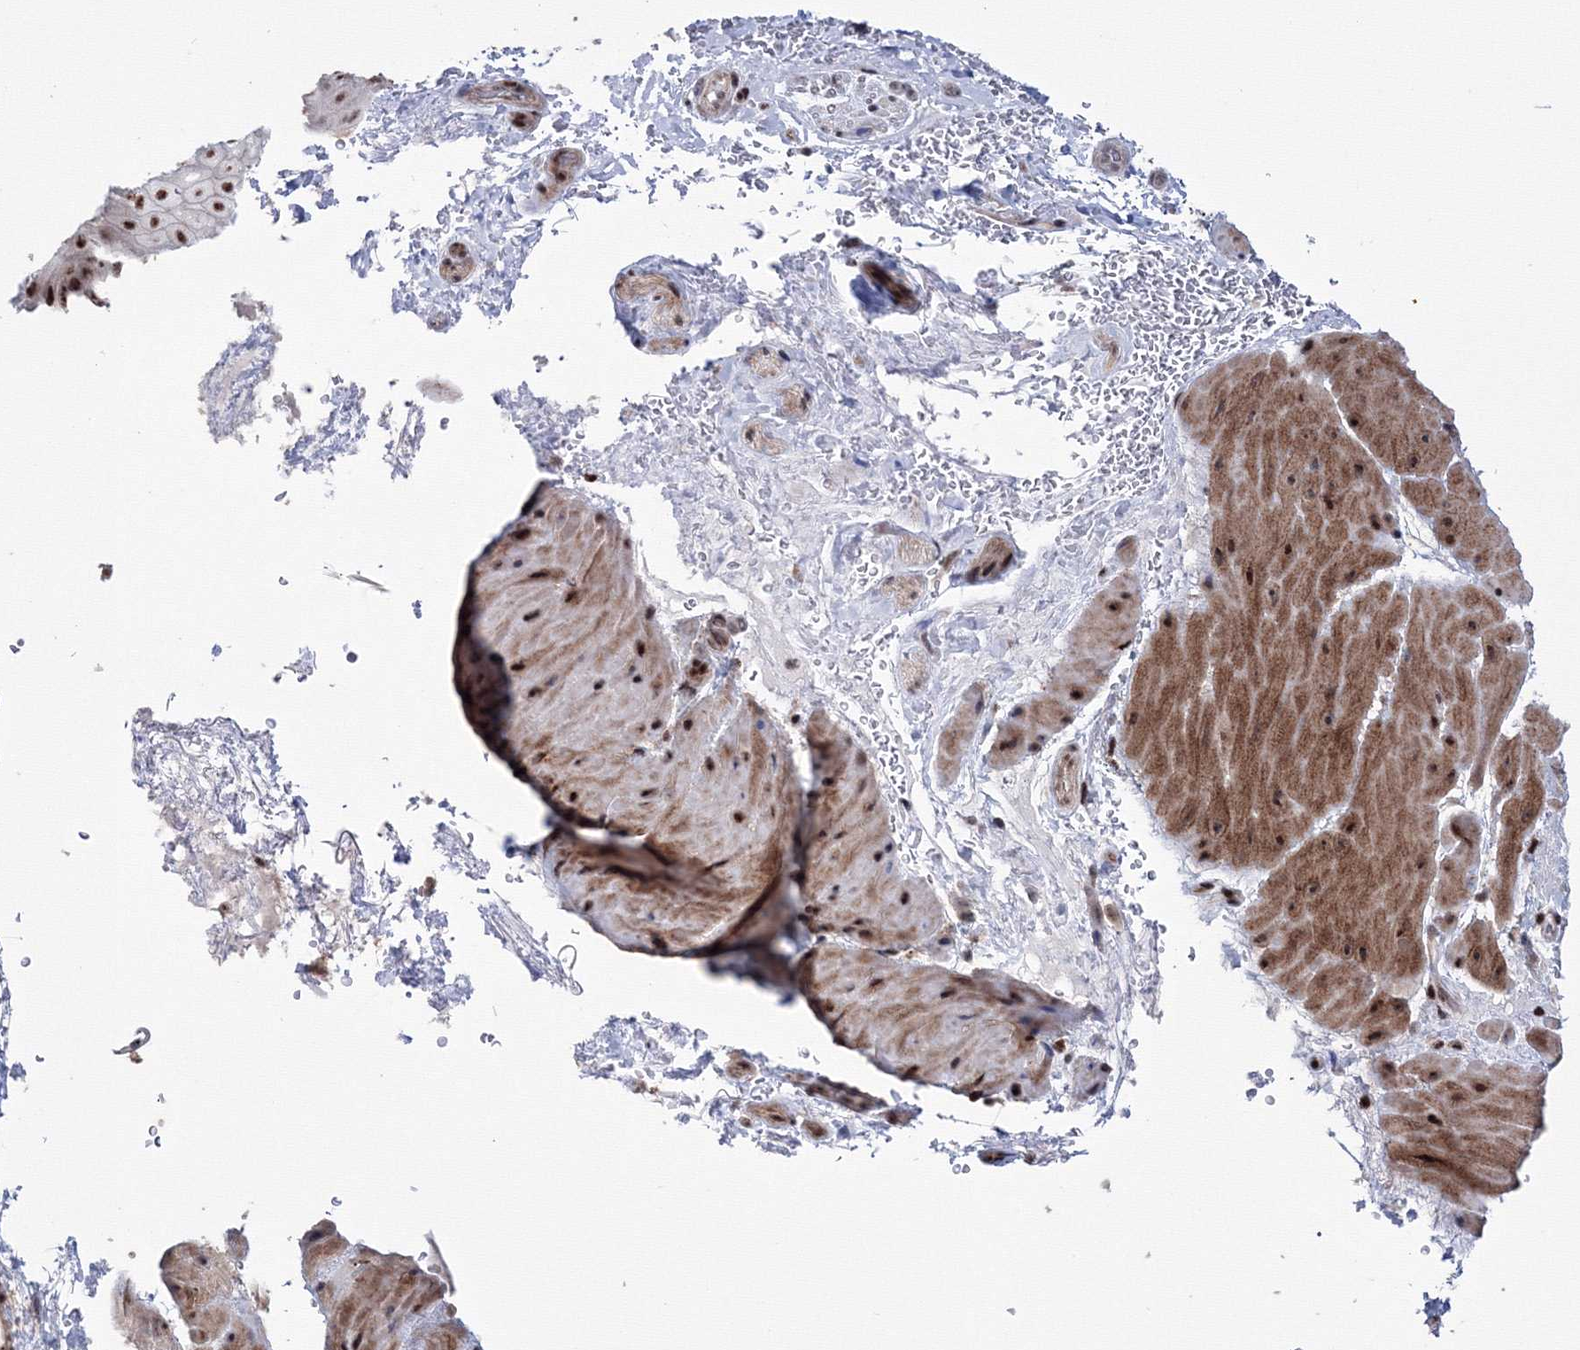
{"staining": {"intensity": "strong", "quantity": ">75%", "location": "nuclear"}, "tissue": "esophagus", "cell_type": "Squamous epithelial cells", "image_type": "normal", "snomed": [{"axis": "morphology", "description": "Normal tissue, NOS"}, {"axis": "topography", "description": "Esophagus"}], "caption": "The immunohistochemical stain highlights strong nuclear staining in squamous epithelial cells of normal esophagus. Nuclei are stained in blue.", "gene": "TATDN2", "patient": {"sex": "female", "age": 66}}